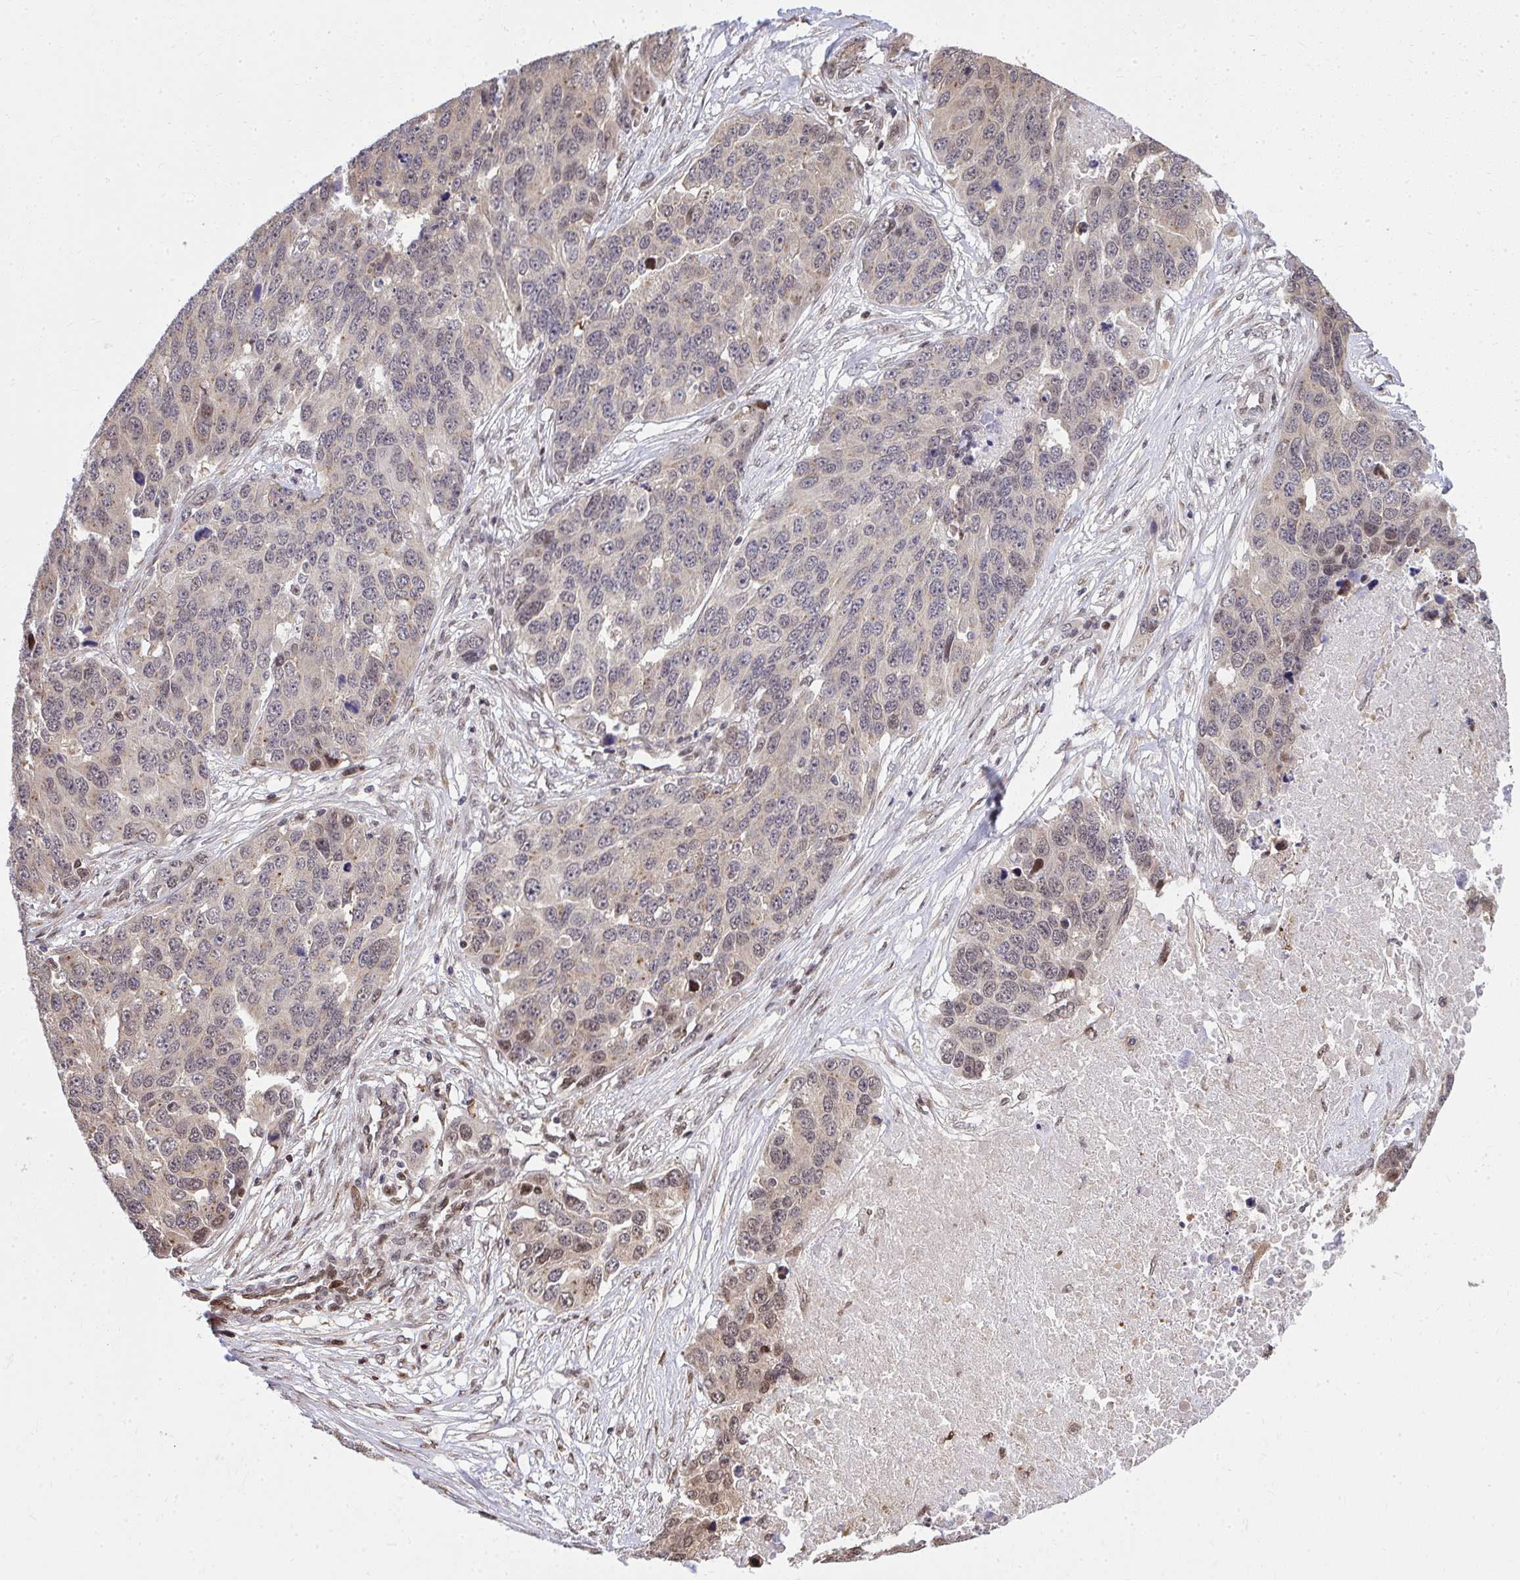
{"staining": {"intensity": "moderate", "quantity": "<25%", "location": "nuclear"}, "tissue": "ovarian cancer", "cell_type": "Tumor cells", "image_type": "cancer", "snomed": [{"axis": "morphology", "description": "Cystadenocarcinoma, serous, NOS"}, {"axis": "topography", "description": "Ovary"}], "caption": "Protein staining of ovarian cancer tissue demonstrates moderate nuclear staining in approximately <25% of tumor cells.", "gene": "PIGY", "patient": {"sex": "female", "age": 76}}